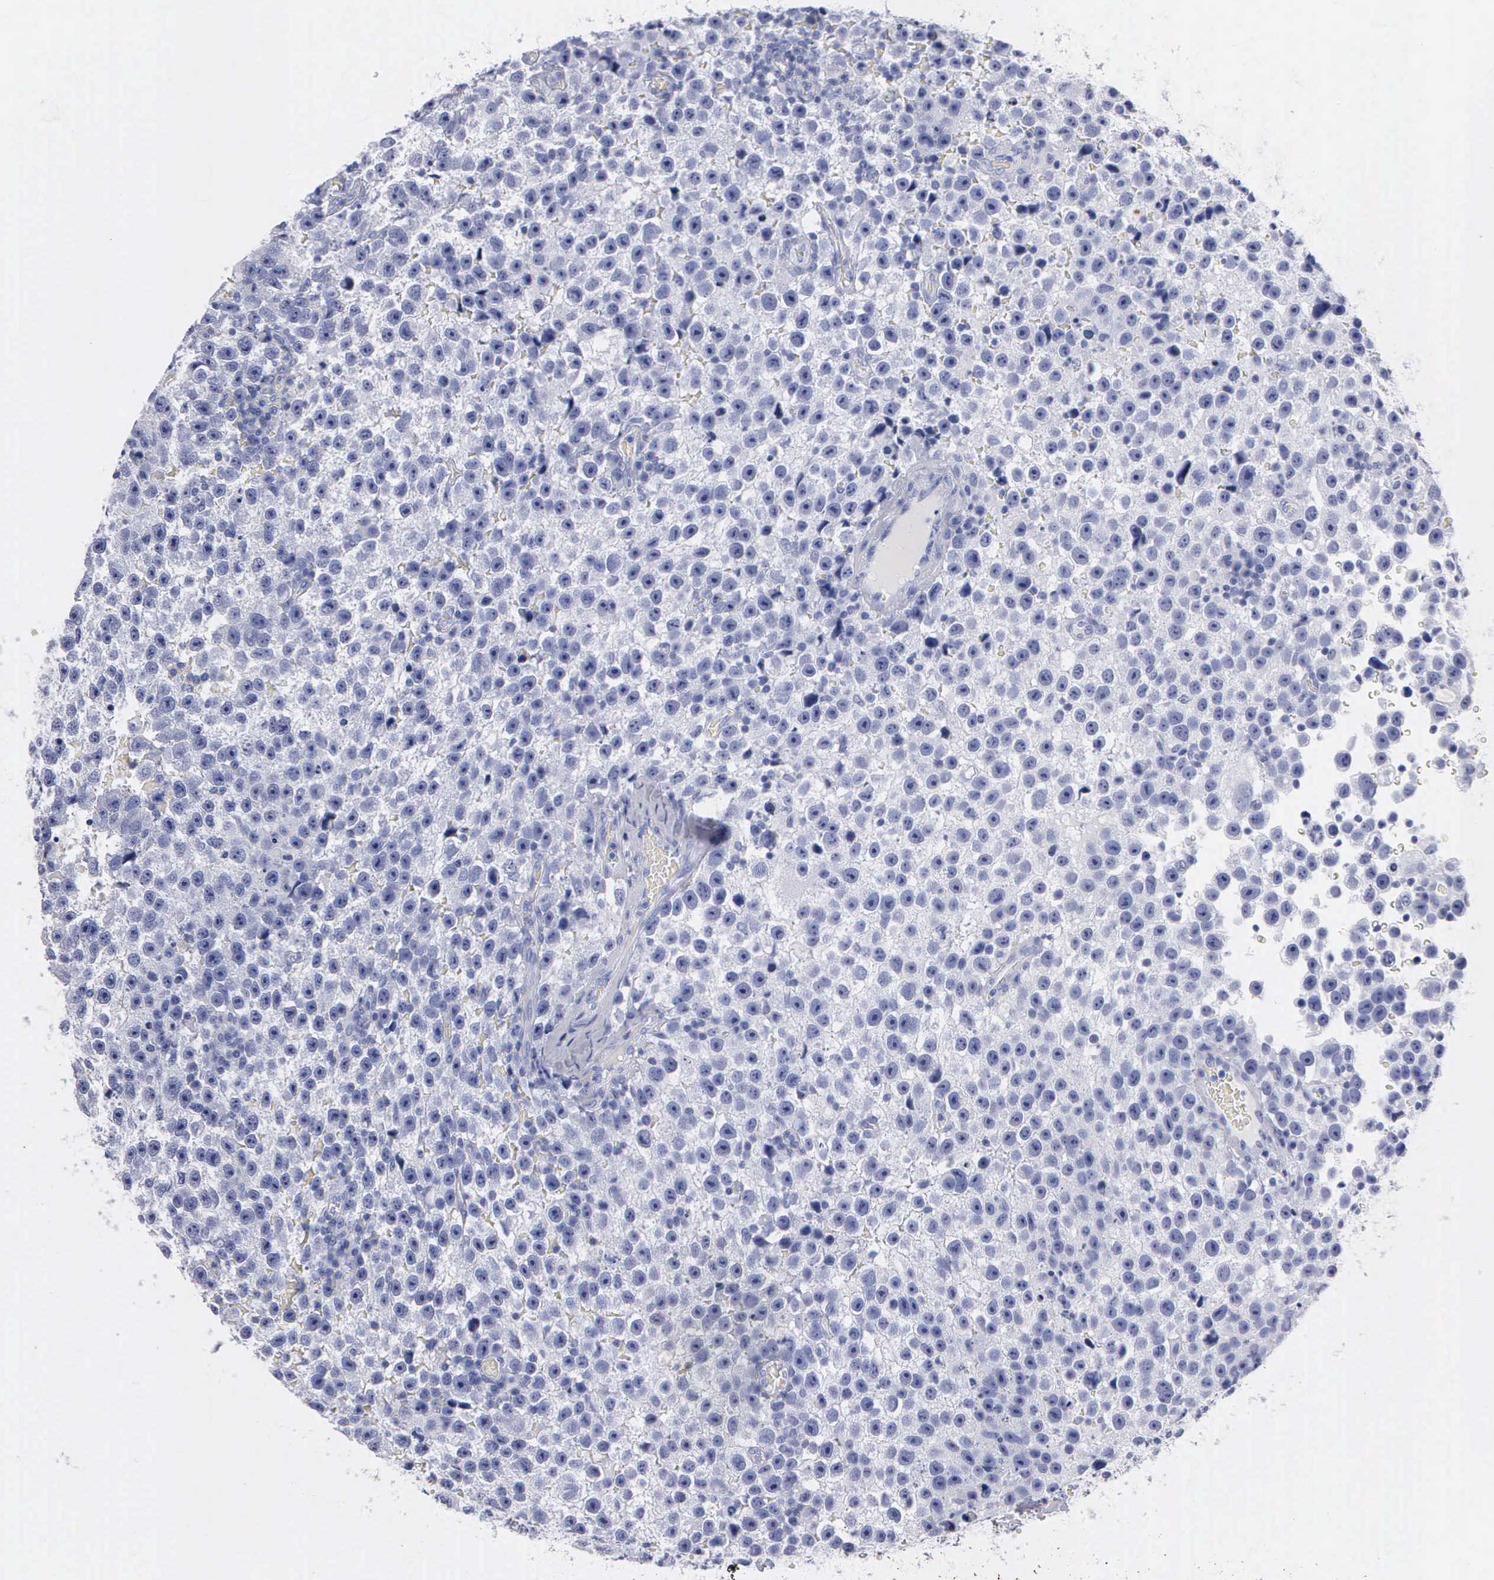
{"staining": {"intensity": "negative", "quantity": "none", "location": "none"}, "tissue": "testis cancer", "cell_type": "Tumor cells", "image_type": "cancer", "snomed": [{"axis": "morphology", "description": "Seminoma, NOS"}, {"axis": "topography", "description": "Testis"}], "caption": "Tumor cells are negative for brown protein staining in seminoma (testis).", "gene": "CTSG", "patient": {"sex": "male", "age": 33}}